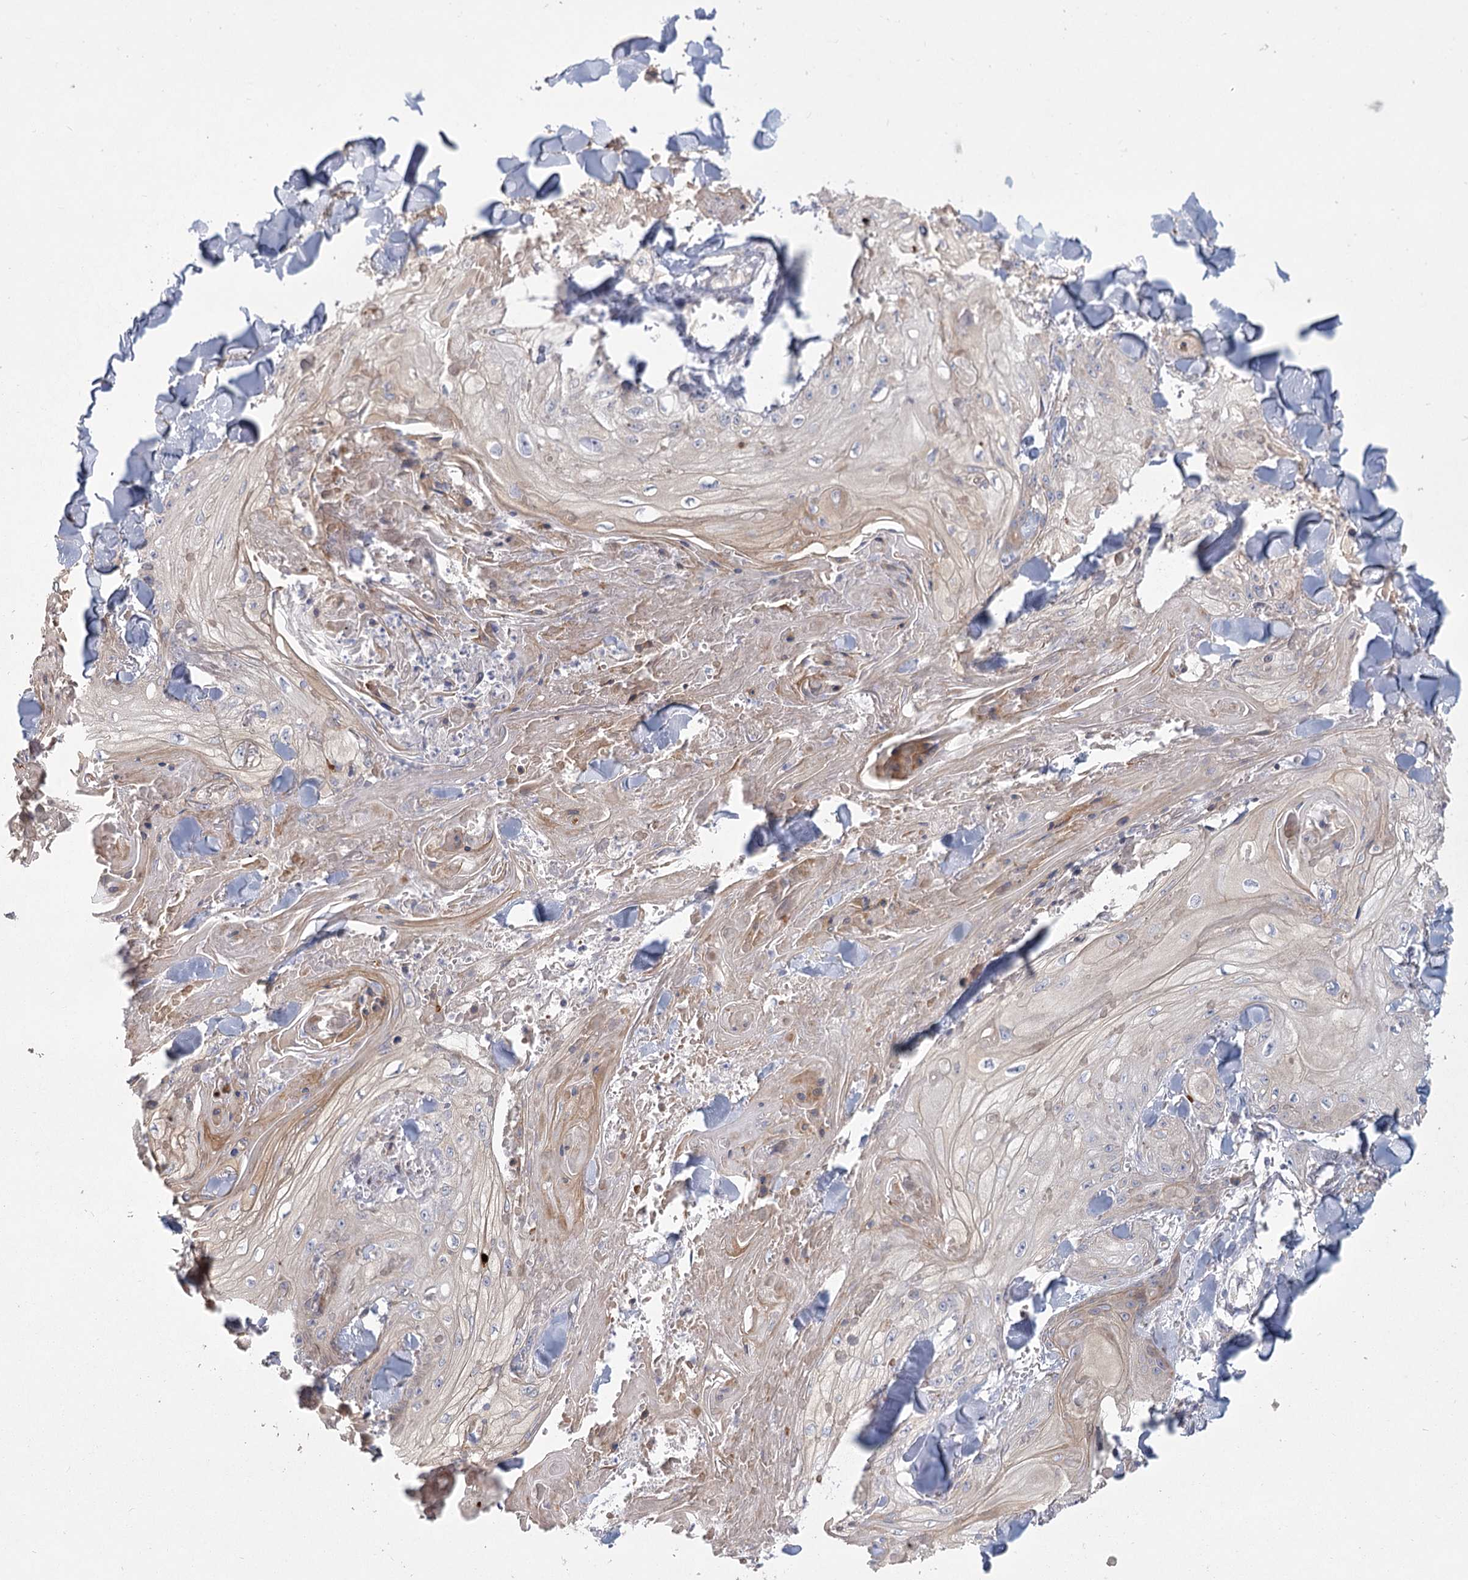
{"staining": {"intensity": "negative", "quantity": "none", "location": "none"}, "tissue": "skin cancer", "cell_type": "Tumor cells", "image_type": "cancer", "snomed": [{"axis": "morphology", "description": "Squamous cell carcinoma, NOS"}, {"axis": "topography", "description": "Skin"}], "caption": "DAB (3,3'-diaminobenzidine) immunohistochemical staining of skin squamous cell carcinoma displays no significant staining in tumor cells. (Stains: DAB immunohistochemistry with hematoxylin counter stain, Microscopy: brightfield microscopy at high magnification).", "gene": "CNTLN", "patient": {"sex": "male", "age": 74}}